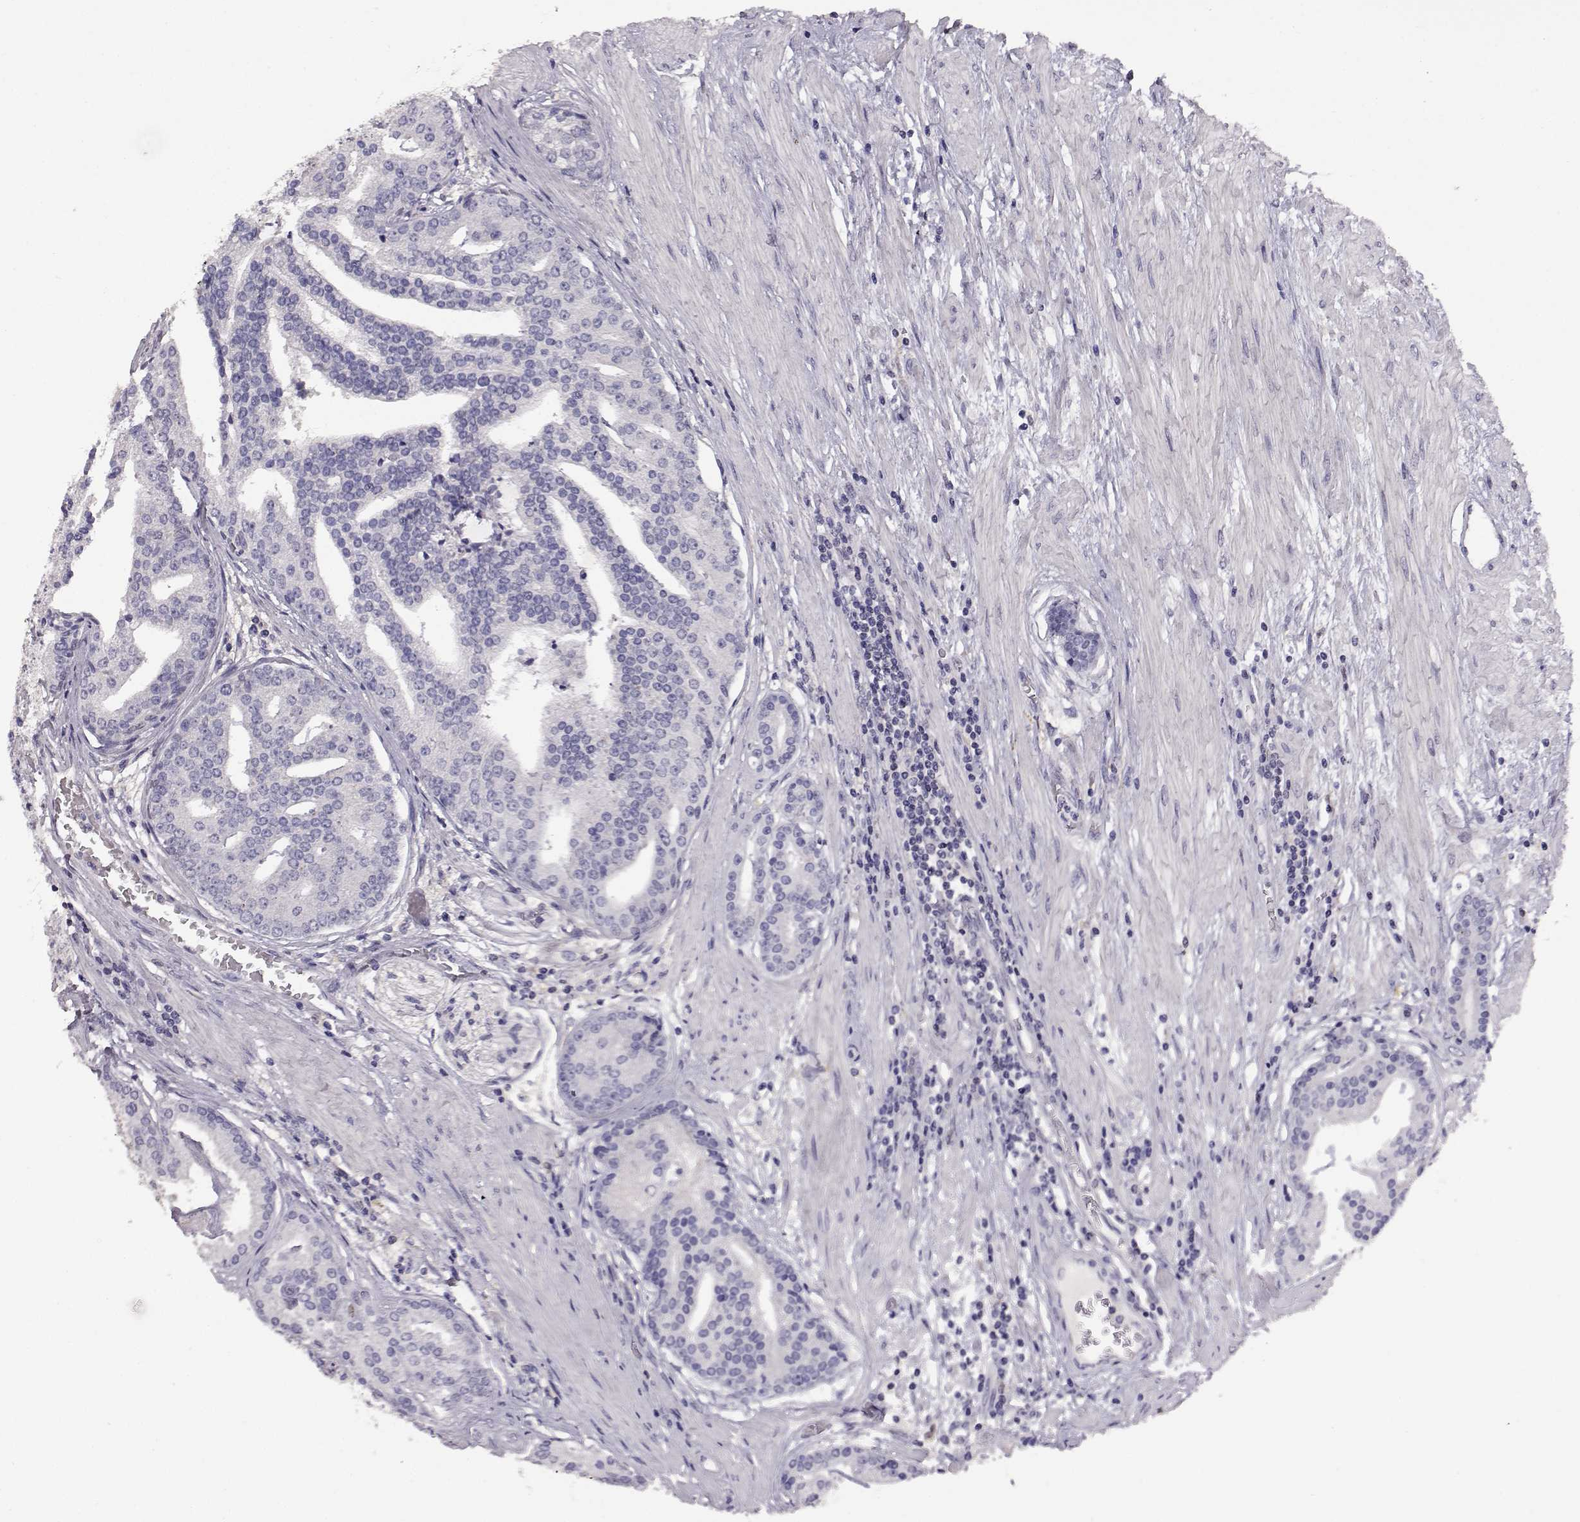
{"staining": {"intensity": "negative", "quantity": "none", "location": "none"}, "tissue": "prostate cancer", "cell_type": "Tumor cells", "image_type": "cancer", "snomed": [{"axis": "morphology", "description": "Adenocarcinoma, NOS"}, {"axis": "topography", "description": "Prostate and seminal vesicle, NOS"}, {"axis": "topography", "description": "Prostate"}], "caption": "IHC photomicrograph of neoplastic tissue: adenocarcinoma (prostate) stained with DAB exhibits no significant protein staining in tumor cells. (Stains: DAB (3,3'-diaminobenzidine) immunohistochemistry (IHC) with hematoxylin counter stain, Microscopy: brightfield microscopy at high magnification).", "gene": "AKR1B1", "patient": {"sex": "male", "age": 44}}